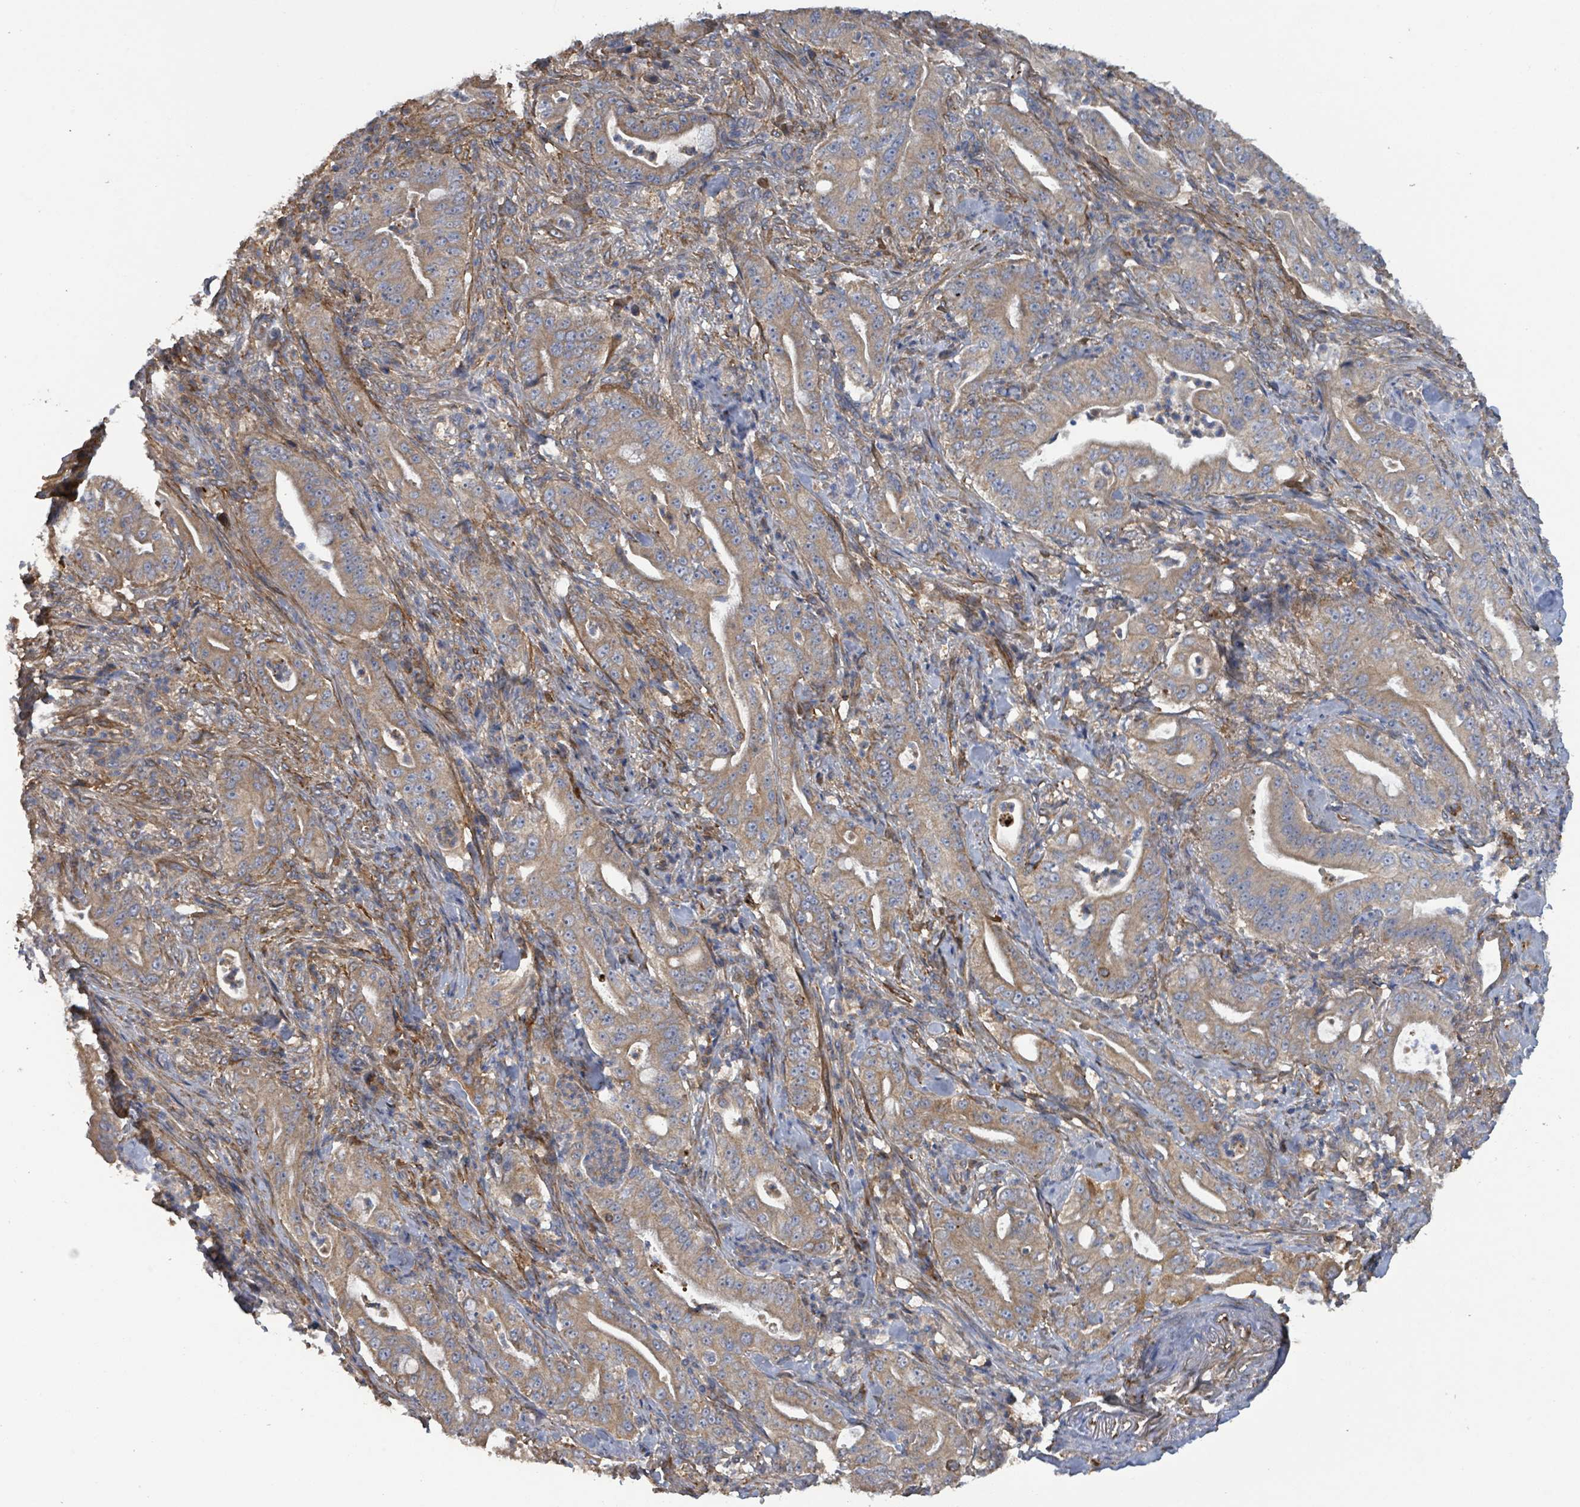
{"staining": {"intensity": "moderate", "quantity": ">75%", "location": "cytoplasmic/membranous"}, "tissue": "pancreatic cancer", "cell_type": "Tumor cells", "image_type": "cancer", "snomed": [{"axis": "morphology", "description": "Adenocarcinoma, NOS"}, {"axis": "topography", "description": "Pancreas"}], "caption": "Immunohistochemistry staining of pancreatic cancer, which reveals medium levels of moderate cytoplasmic/membranous expression in about >75% of tumor cells indicating moderate cytoplasmic/membranous protein positivity. The staining was performed using DAB (brown) for protein detection and nuclei were counterstained in hematoxylin (blue).", "gene": "PLAAT1", "patient": {"sex": "male", "age": 71}}